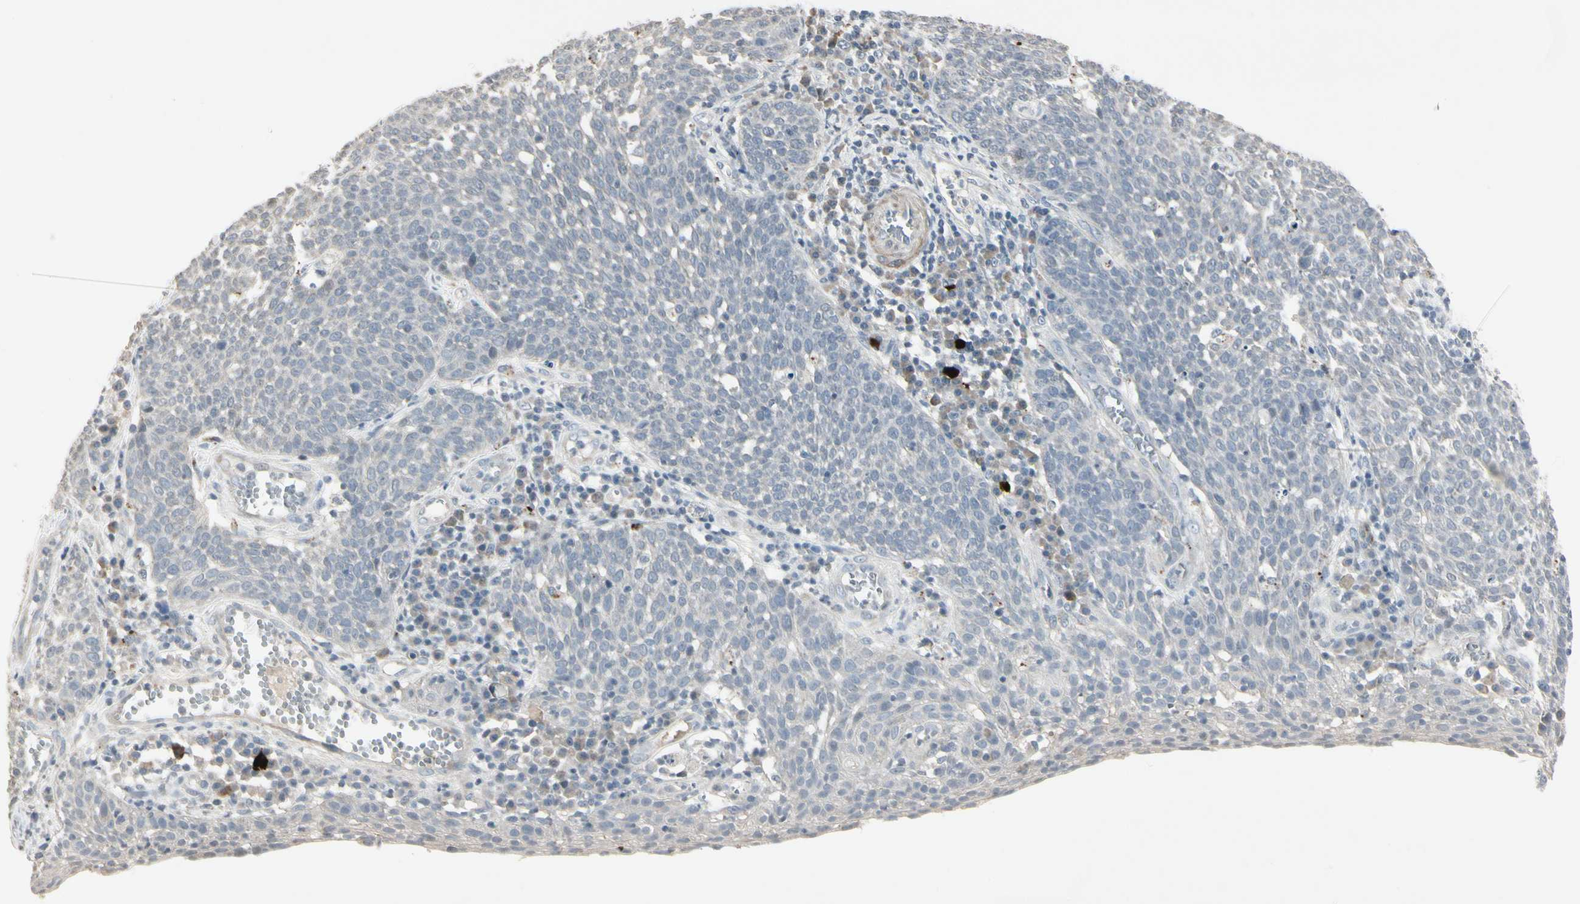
{"staining": {"intensity": "negative", "quantity": "none", "location": "none"}, "tissue": "cervical cancer", "cell_type": "Tumor cells", "image_type": "cancer", "snomed": [{"axis": "morphology", "description": "Squamous cell carcinoma, NOS"}, {"axis": "topography", "description": "Cervix"}], "caption": "Immunohistochemistry (IHC) of human cervical squamous cell carcinoma exhibits no expression in tumor cells.", "gene": "DMPK", "patient": {"sex": "female", "age": 34}}